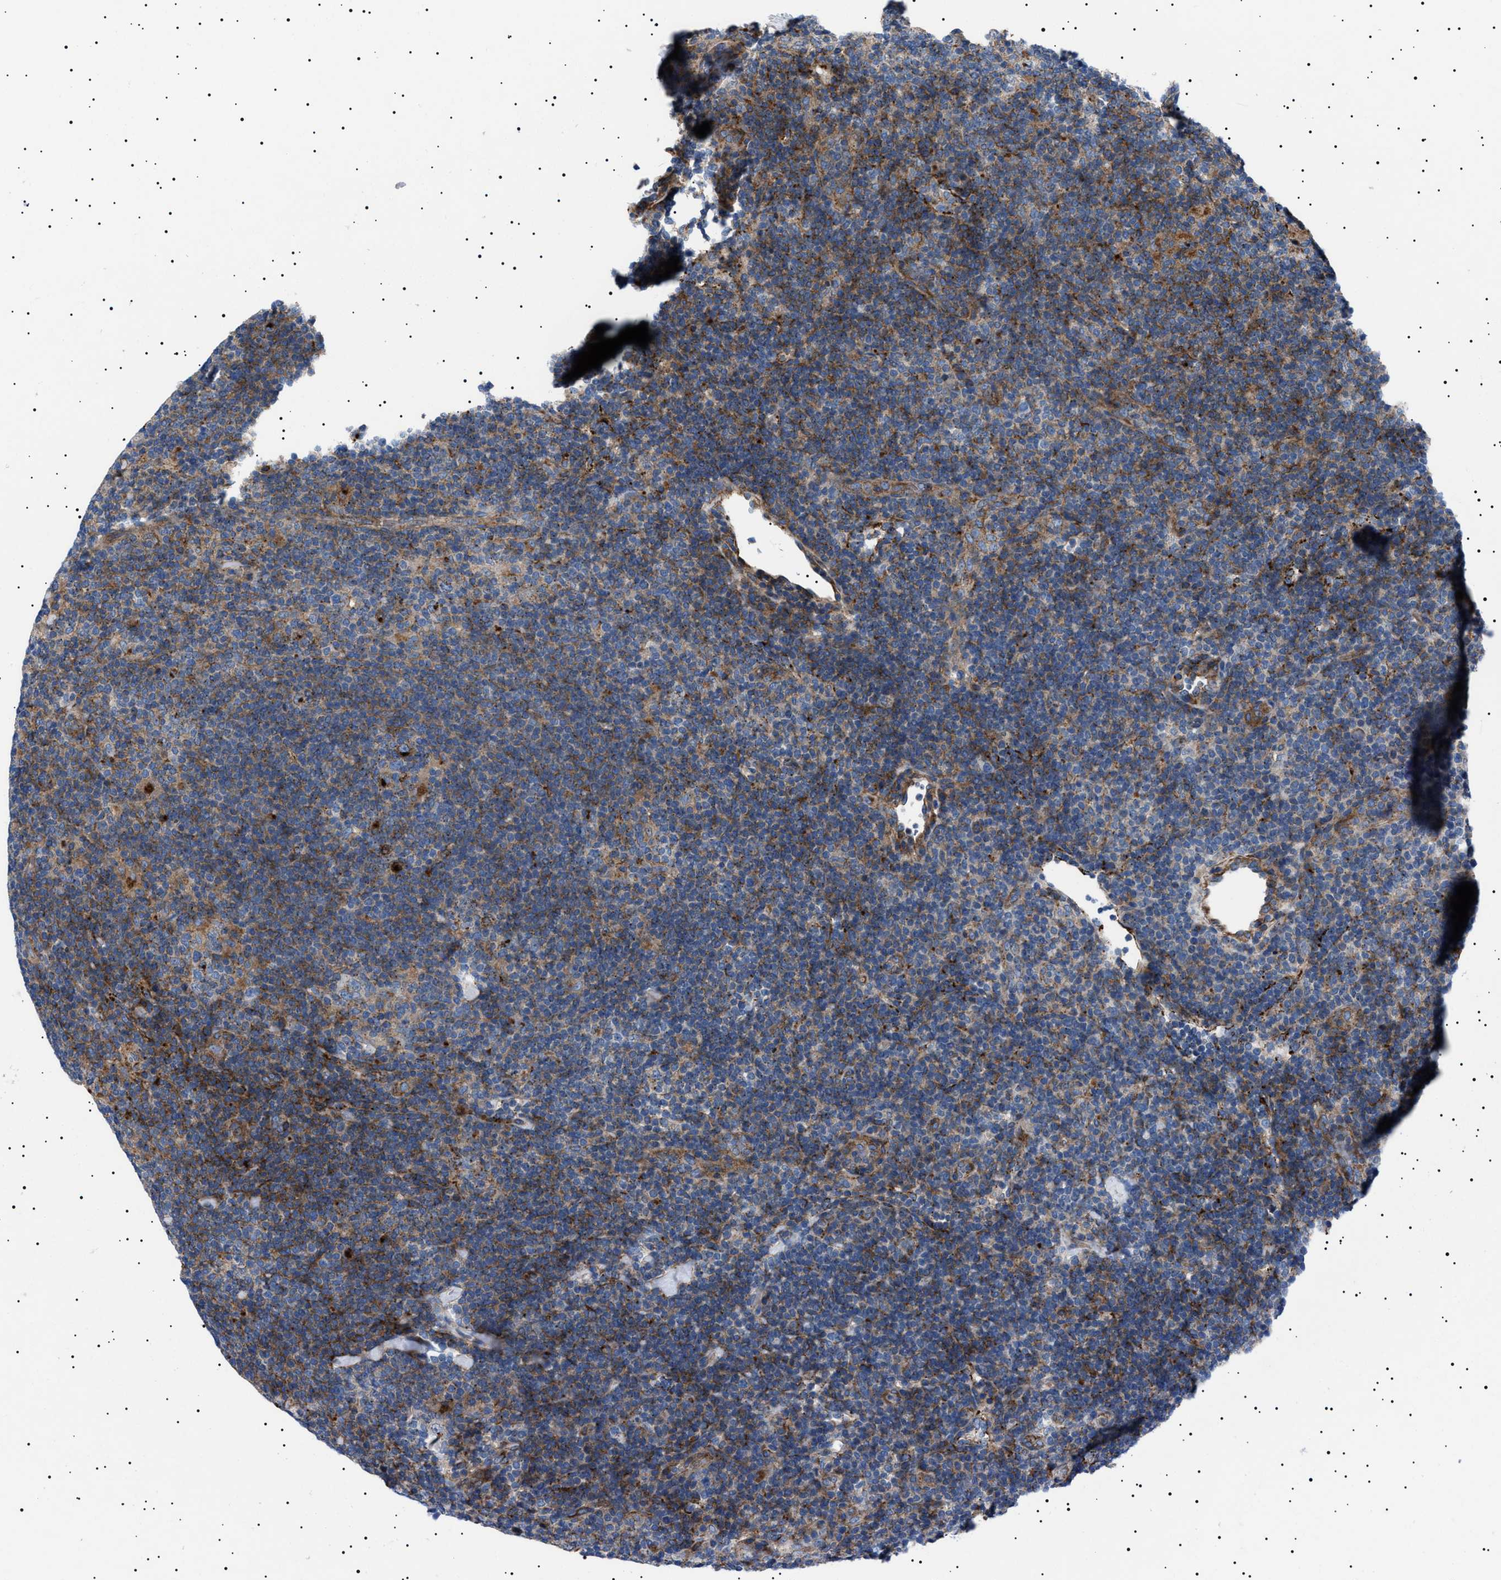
{"staining": {"intensity": "moderate", "quantity": ">75%", "location": "cytoplasmic/membranous"}, "tissue": "lymphoma", "cell_type": "Tumor cells", "image_type": "cancer", "snomed": [{"axis": "morphology", "description": "Hodgkin's disease, NOS"}, {"axis": "topography", "description": "Lymph node"}], "caption": "Immunohistochemistry histopathology image of Hodgkin's disease stained for a protein (brown), which shows medium levels of moderate cytoplasmic/membranous staining in approximately >75% of tumor cells.", "gene": "NEU1", "patient": {"sex": "female", "age": 57}}